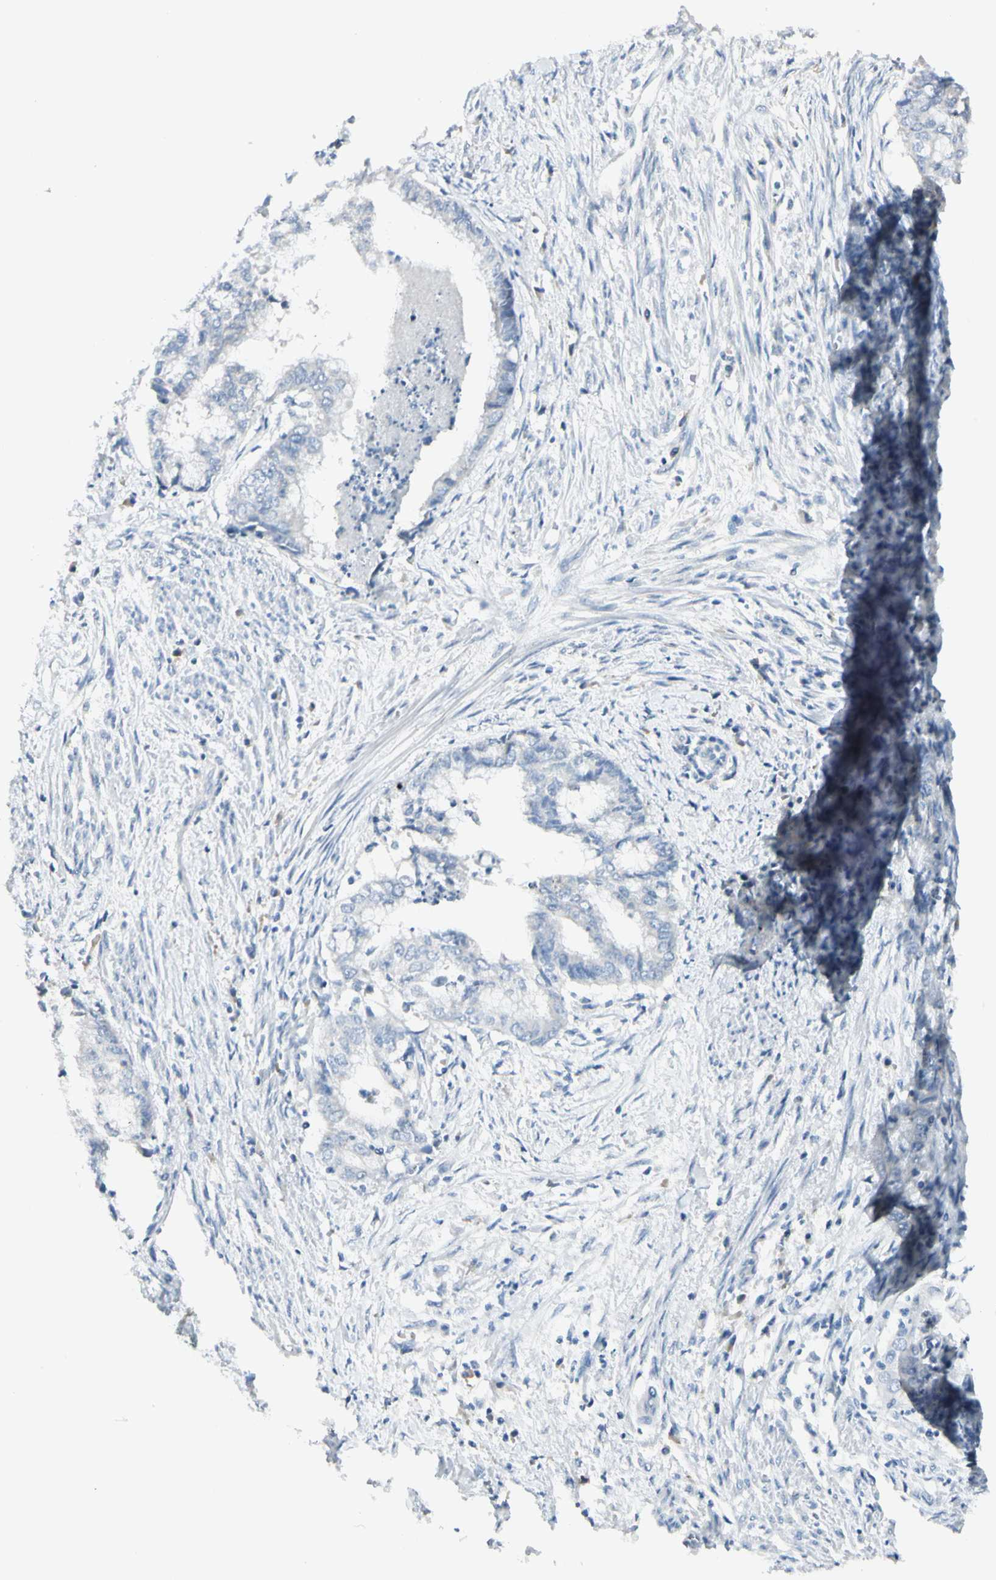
{"staining": {"intensity": "negative", "quantity": "none", "location": "none"}, "tissue": "endometrial cancer", "cell_type": "Tumor cells", "image_type": "cancer", "snomed": [{"axis": "morphology", "description": "Necrosis, NOS"}, {"axis": "morphology", "description": "Adenocarcinoma, NOS"}, {"axis": "topography", "description": "Endometrium"}], "caption": "Protein analysis of endometrial cancer (adenocarcinoma) demonstrates no significant expression in tumor cells.", "gene": "SLC6A15", "patient": {"sex": "female", "age": 79}}